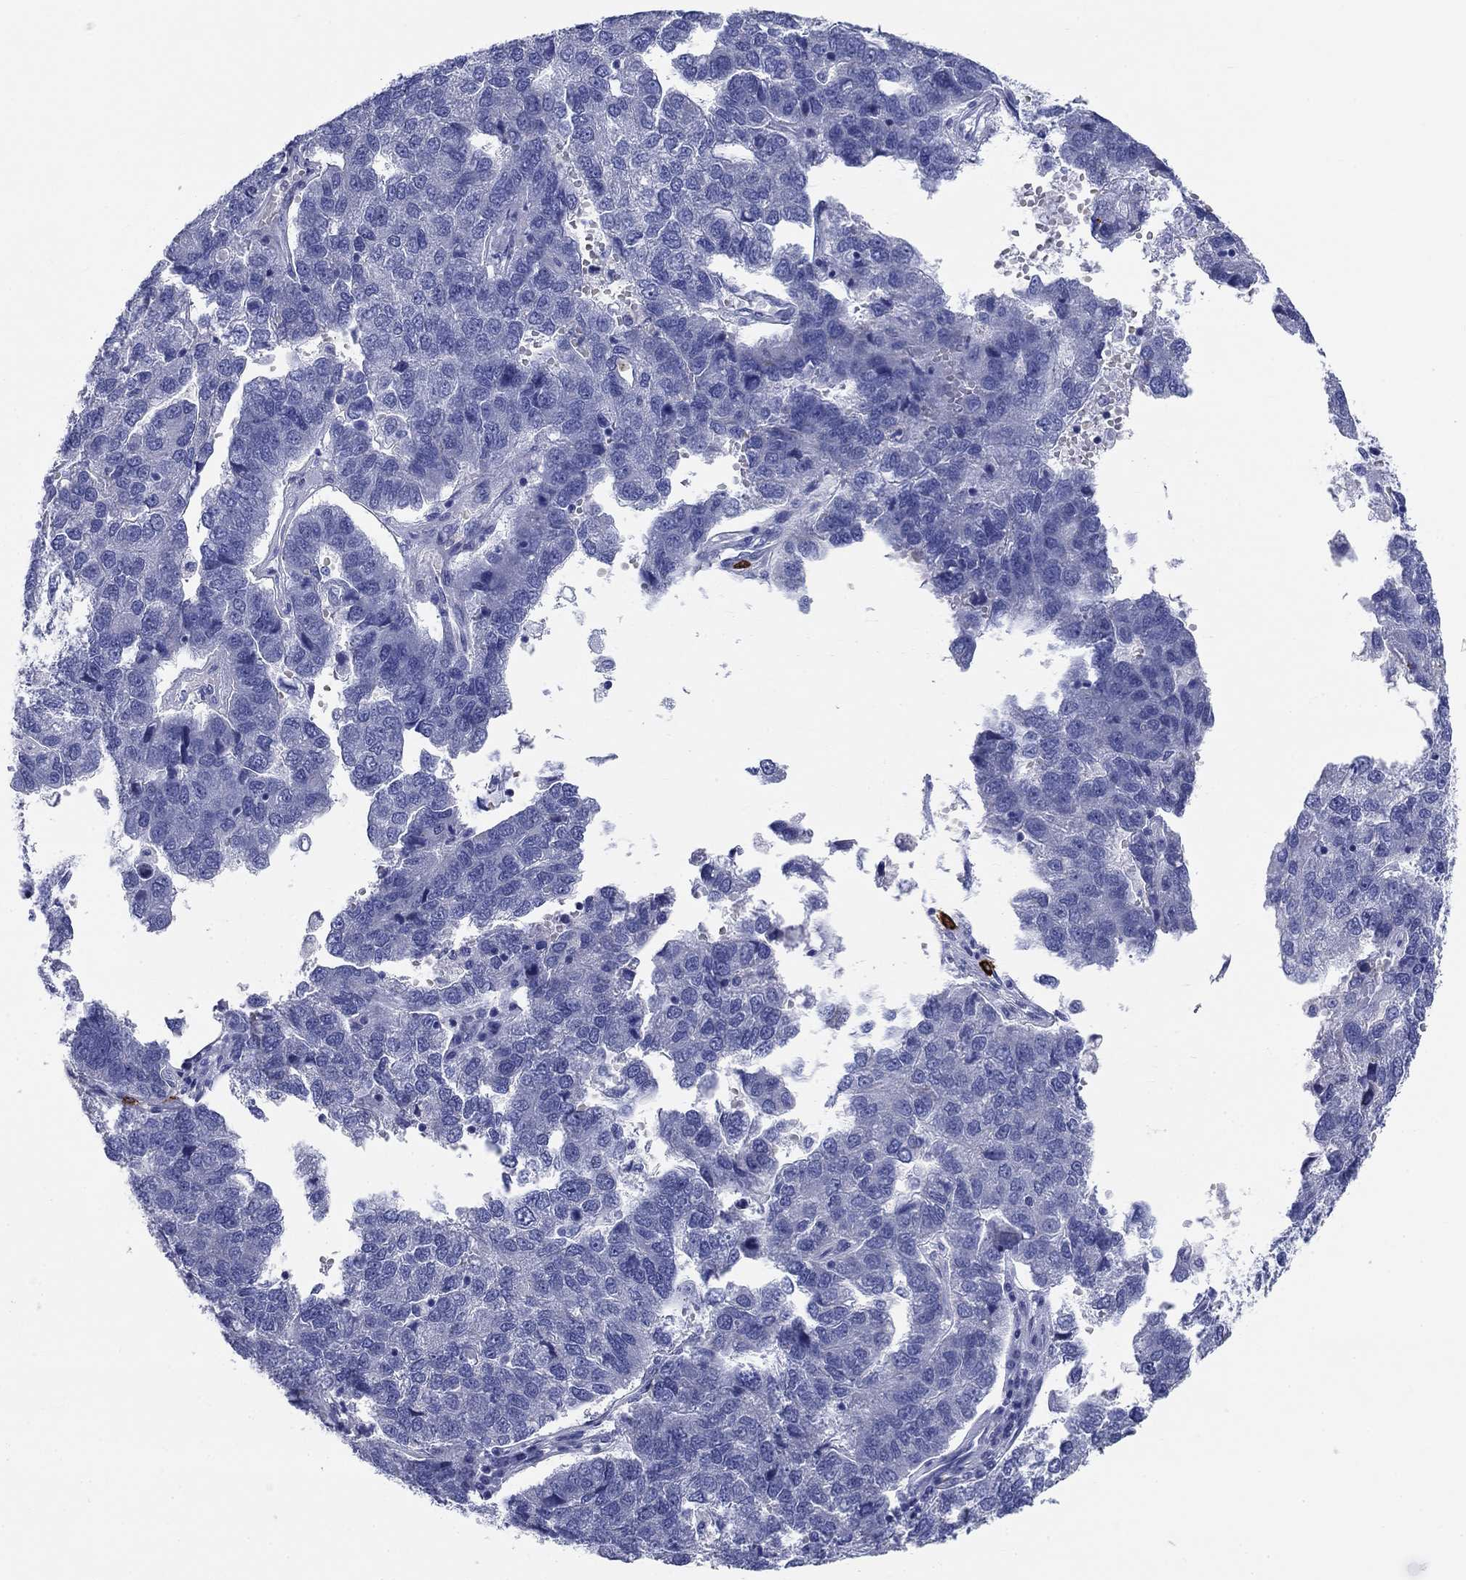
{"staining": {"intensity": "negative", "quantity": "none", "location": "none"}, "tissue": "pancreatic cancer", "cell_type": "Tumor cells", "image_type": "cancer", "snomed": [{"axis": "morphology", "description": "Adenocarcinoma, NOS"}, {"axis": "topography", "description": "Pancreas"}], "caption": "The image shows no significant staining in tumor cells of pancreatic cancer.", "gene": "CD40LG", "patient": {"sex": "female", "age": 61}}